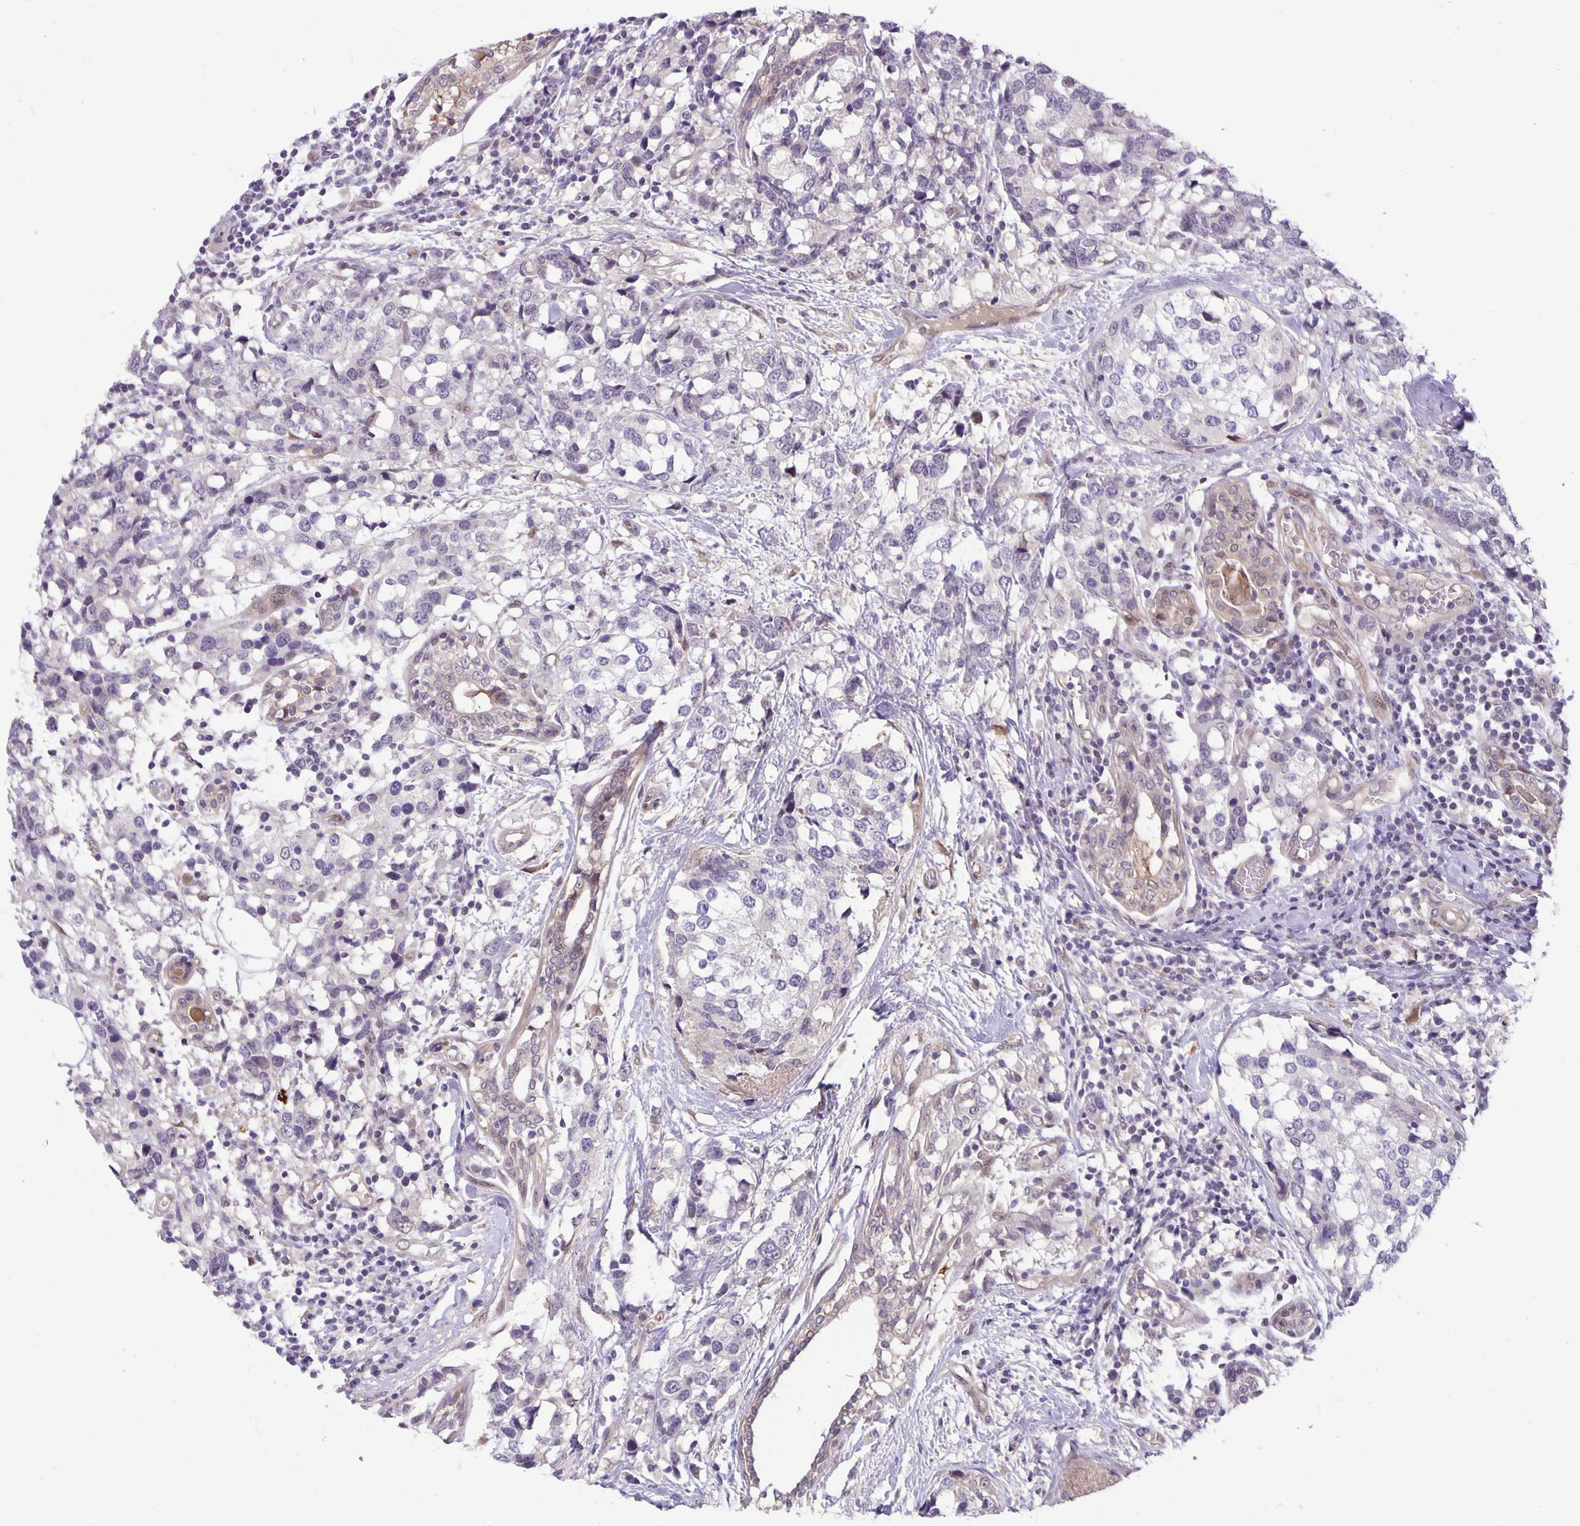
{"staining": {"intensity": "negative", "quantity": "none", "location": "none"}, "tissue": "breast cancer", "cell_type": "Tumor cells", "image_type": "cancer", "snomed": [{"axis": "morphology", "description": "Lobular carcinoma"}, {"axis": "topography", "description": "Breast"}], "caption": "Breast cancer (lobular carcinoma) stained for a protein using immunohistochemistry (IHC) shows no staining tumor cells.", "gene": "TAX1BP3", "patient": {"sex": "female", "age": 59}}